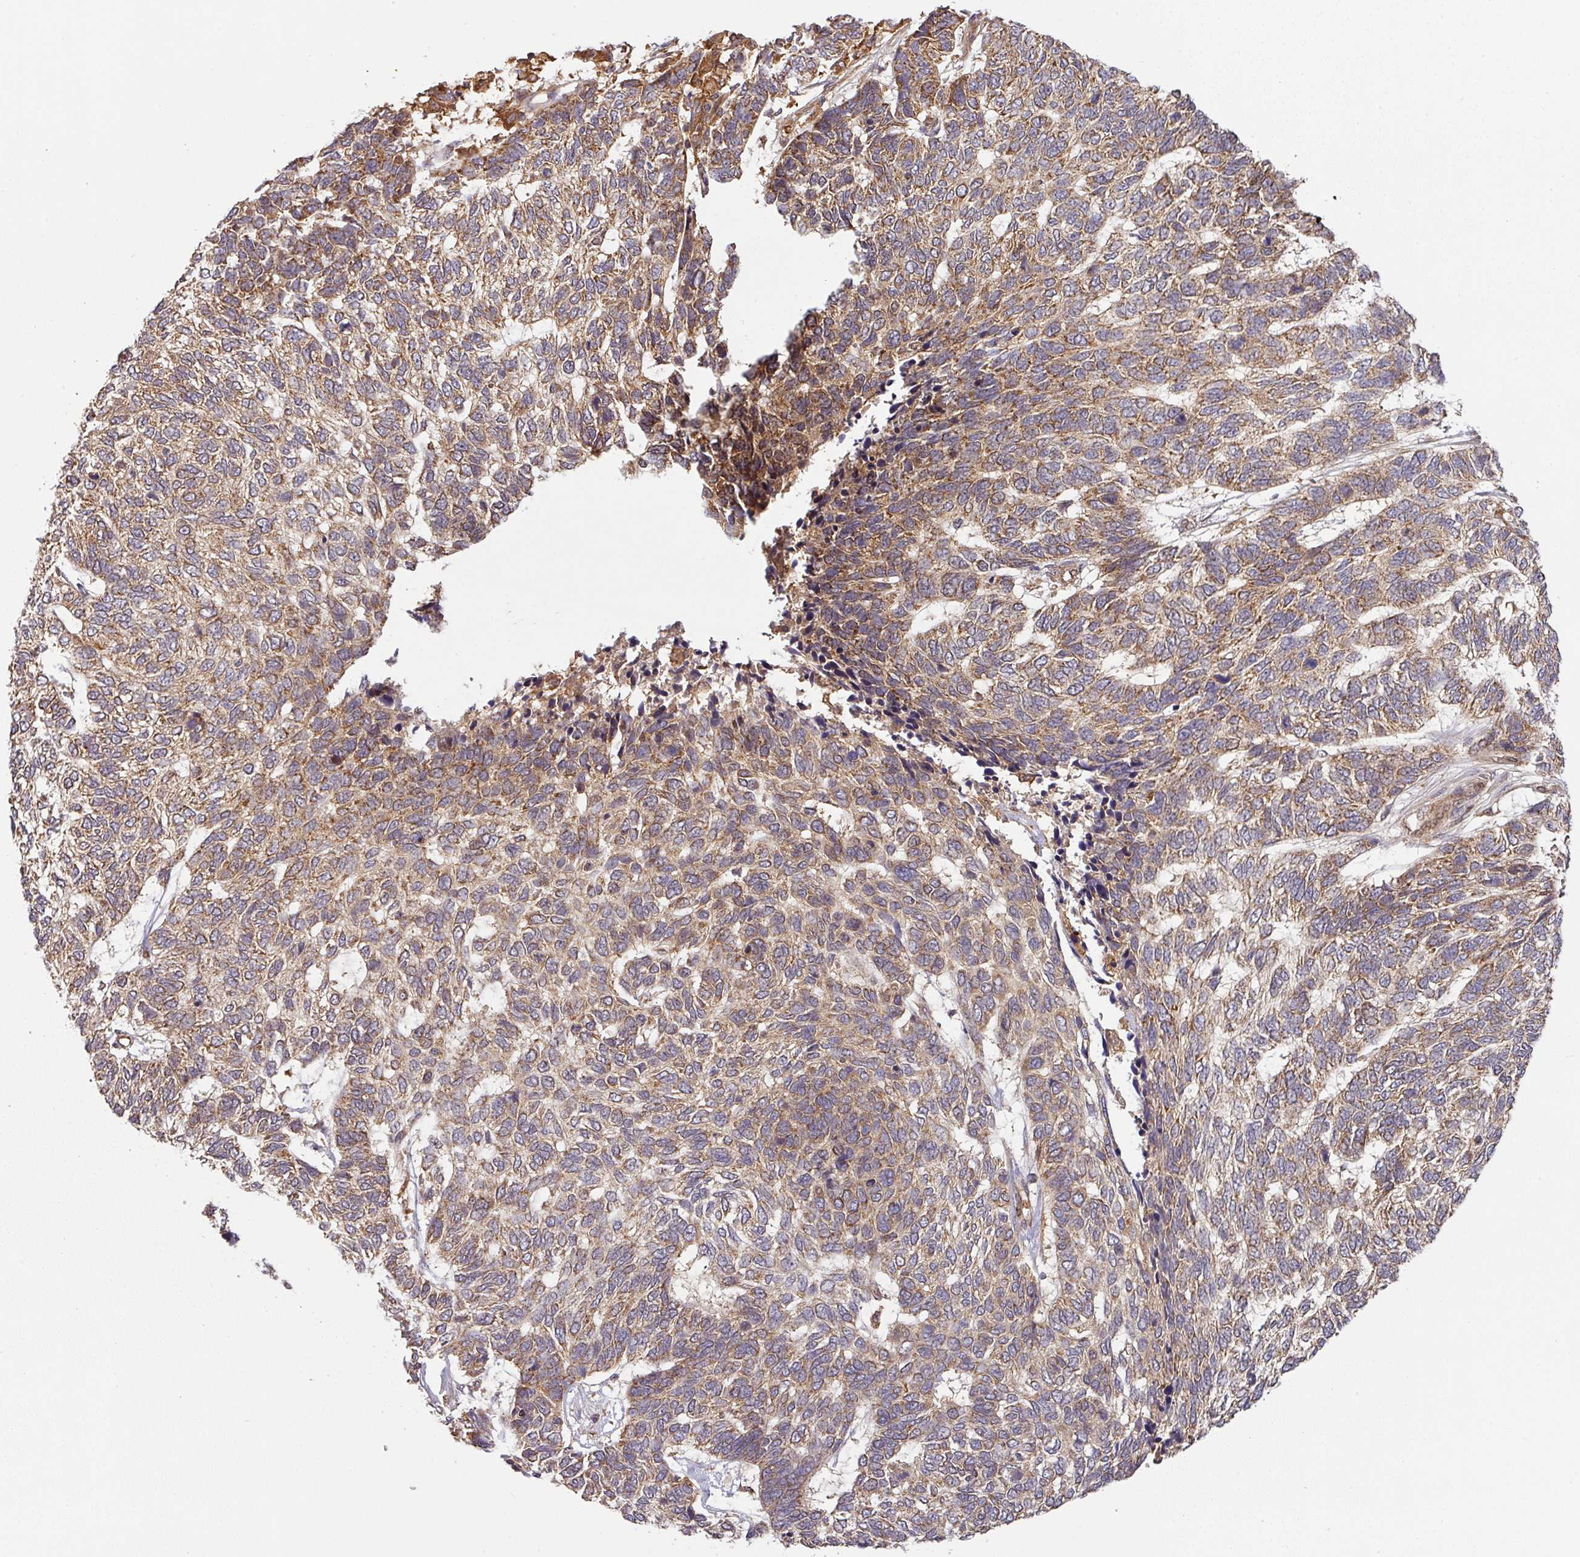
{"staining": {"intensity": "weak", "quantity": "25%-75%", "location": "cytoplasmic/membranous"}, "tissue": "skin cancer", "cell_type": "Tumor cells", "image_type": "cancer", "snomed": [{"axis": "morphology", "description": "Basal cell carcinoma"}, {"axis": "topography", "description": "Skin"}], "caption": "Protein staining of basal cell carcinoma (skin) tissue displays weak cytoplasmic/membranous staining in about 25%-75% of tumor cells.", "gene": "MALSU1", "patient": {"sex": "female", "age": 65}}